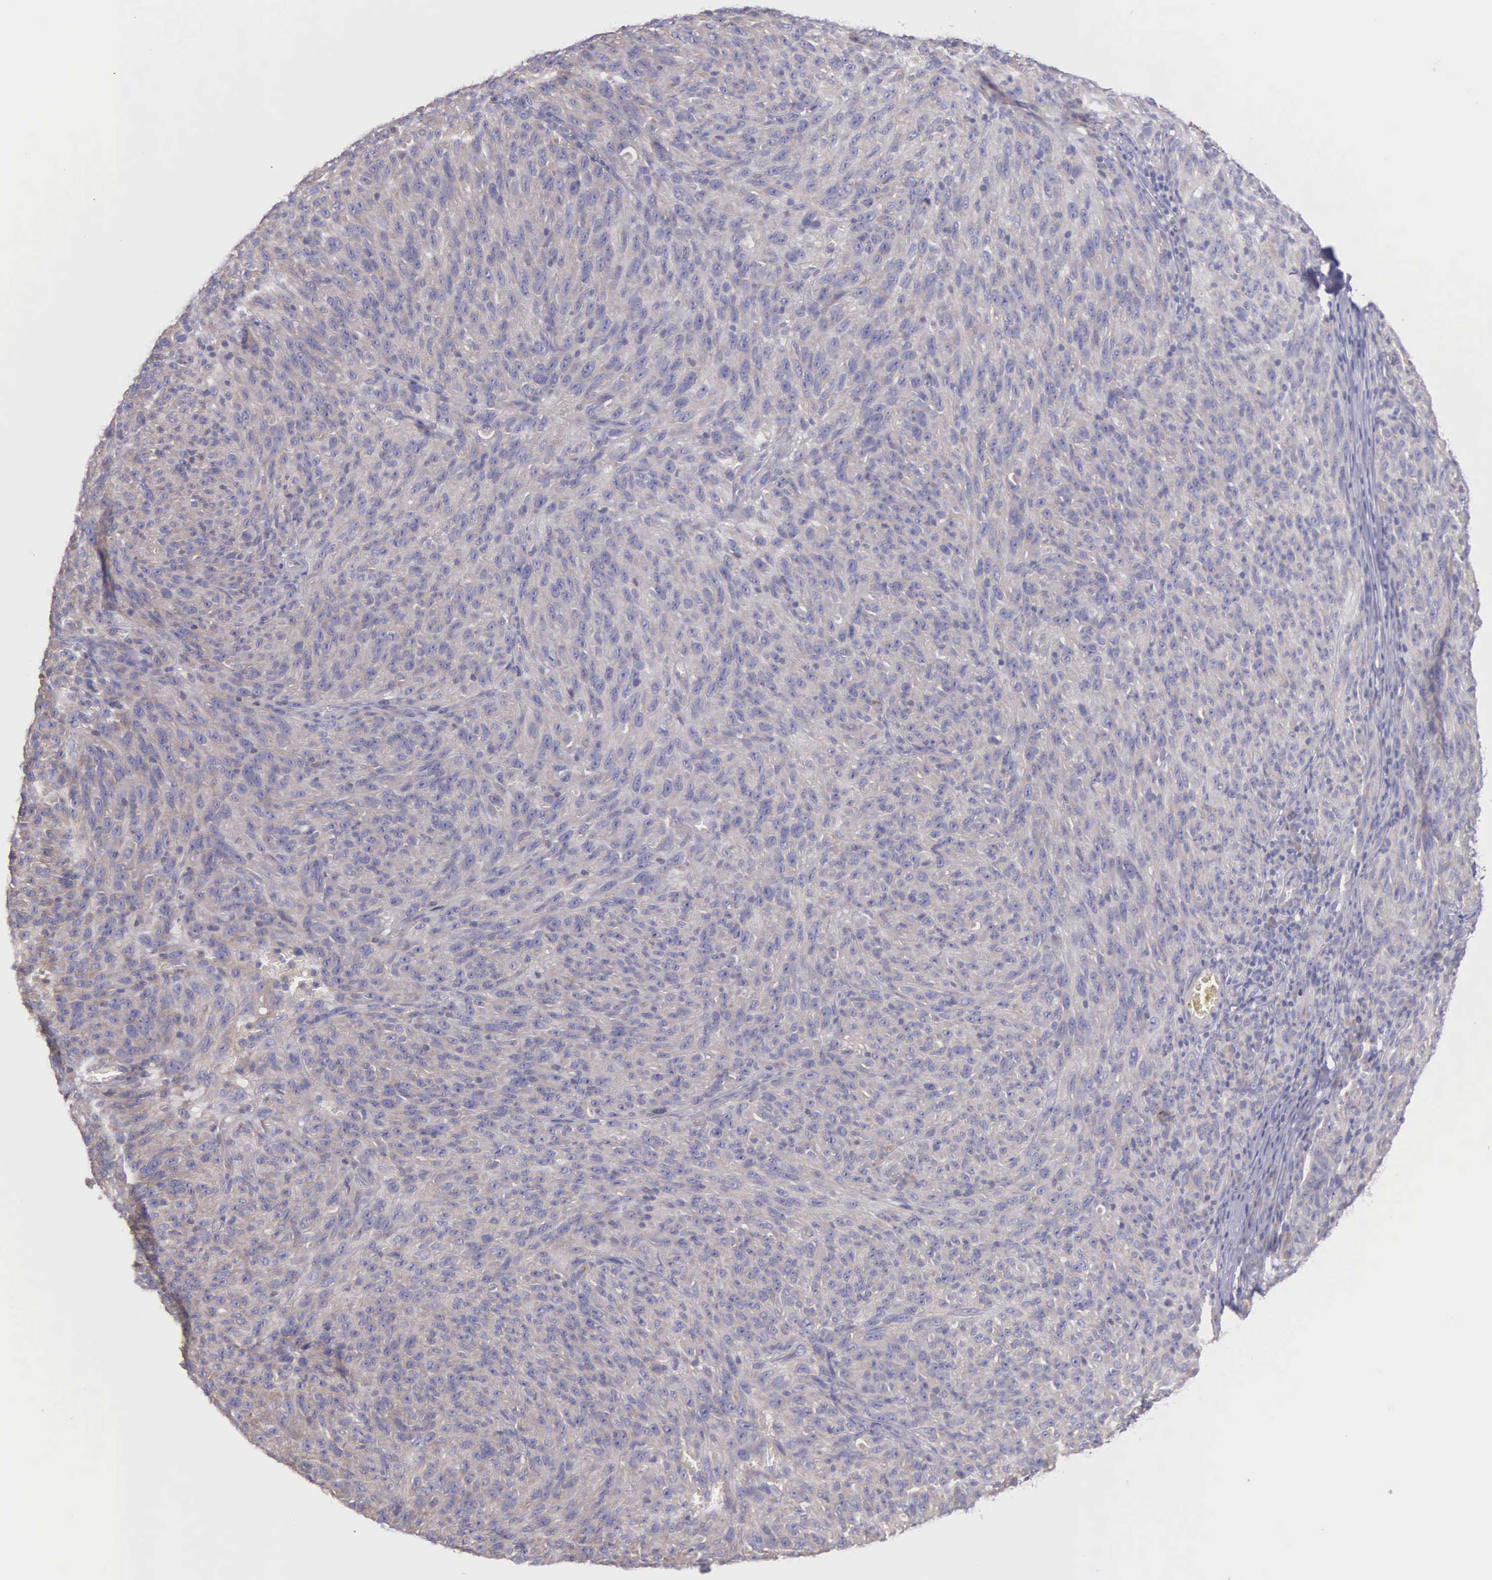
{"staining": {"intensity": "negative", "quantity": "none", "location": "none"}, "tissue": "melanoma", "cell_type": "Tumor cells", "image_type": "cancer", "snomed": [{"axis": "morphology", "description": "Malignant melanoma, NOS"}, {"axis": "topography", "description": "Skin"}], "caption": "The histopathology image shows no significant positivity in tumor cells of melanoma. (DAB (3,3'-diaminobenzidine) immunohistochemistry, high magnification).", "gene": "MIA2", "patient": {"sex": "male", "age": 76}}